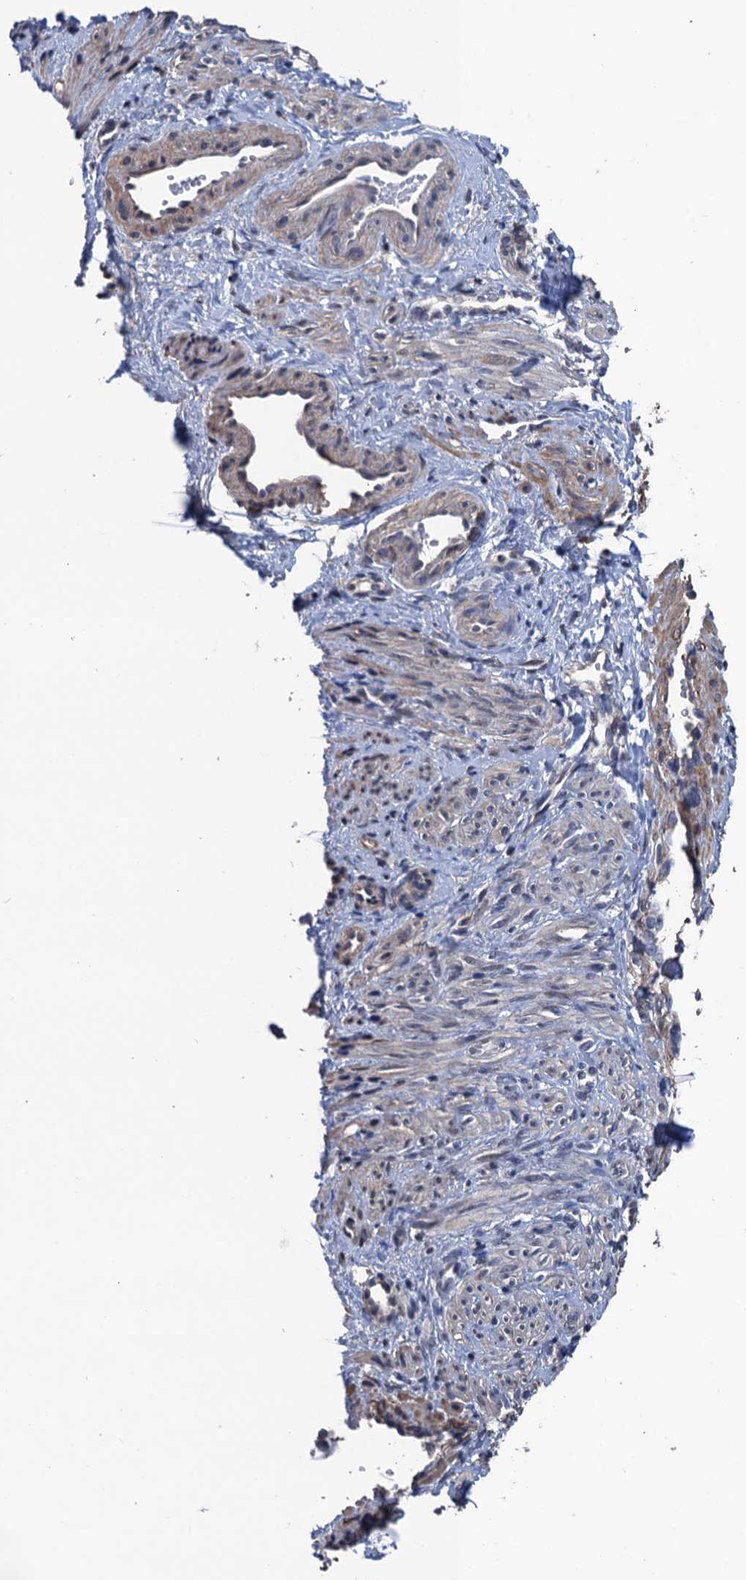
{"staining": {"intensity": "moderate", "quantity": "<25%", "location": "cytoplasmic/membranous"}, "tissue": "smooth muscle", "cell_type": "Smooth muscle cells", "image_type": "normal", "snomed": [{"axis": "morphology", "description": "Normal tissue, NOS"}, {"axis": "topography", "description": "Endometrium"}], "caption": "The image shows immunohistochemical staining of unremarkable smooth muscle. There is moderate cytoplasmic/membranous positivity is seen in approximately <25% of smooth muscle cells.", "gene": "ART5", "patient": {"sex": "female", "age": 33}}